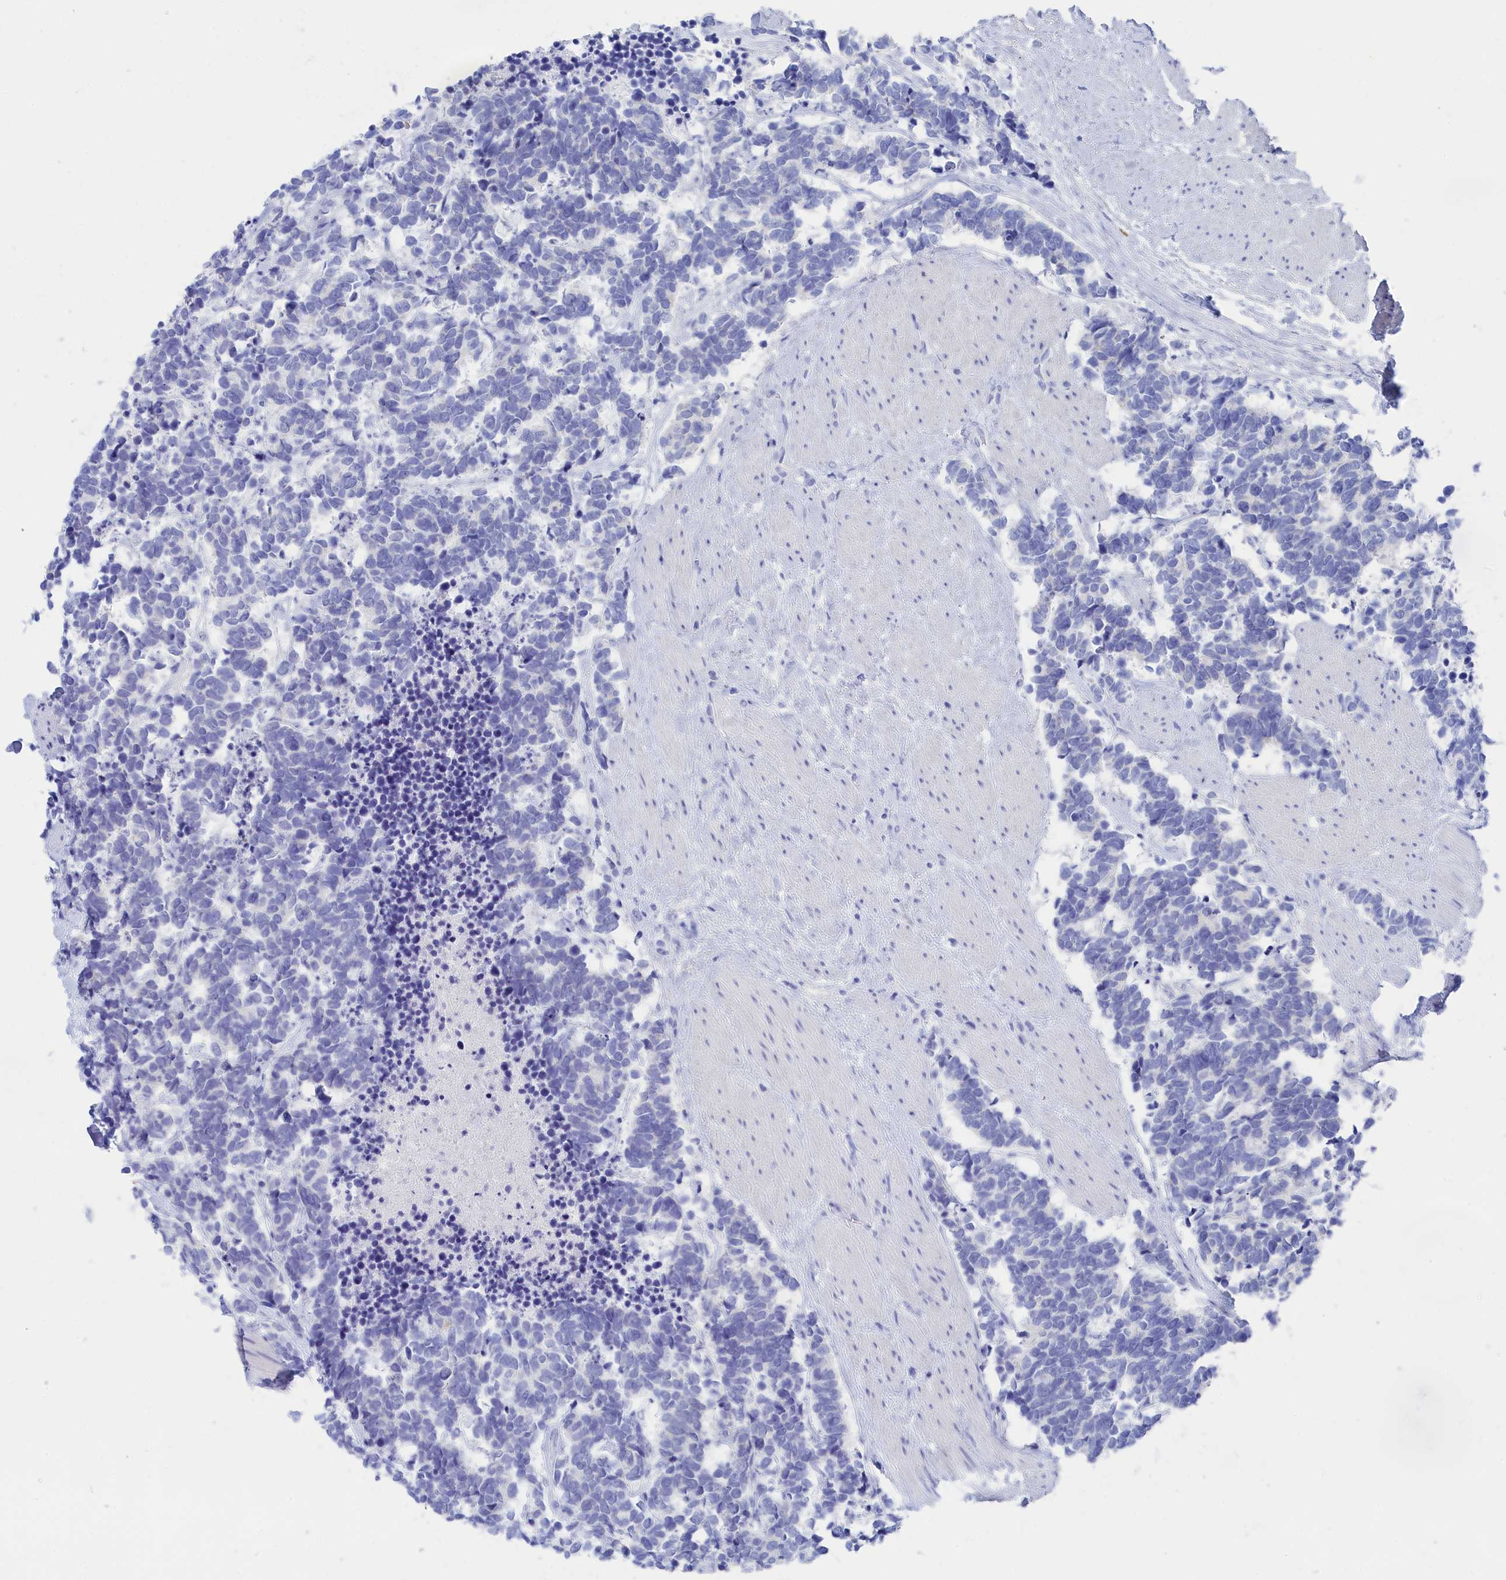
{"staining": {"intensity": "negative", "quantity": "none", "location": "none"}, "tissue": "carcinoid", "cell_type": "Tumor cells", "image_type": "cancer", "snomed": [{"axis": "morphology", "description": "Carcinoma, NOS"}, {"axis": "morphology", "description": "Carcinoid, malignant, NOS"}, {"axis": "topography", "description": "Prostate"}], "caption": "The immunohistochemistry (IHC) photomicrograph has no significant positivity in tumor cells of carcinoid tissue.", "gene": "TRIM10", "patient": {"sex": "male", "age": 57}}